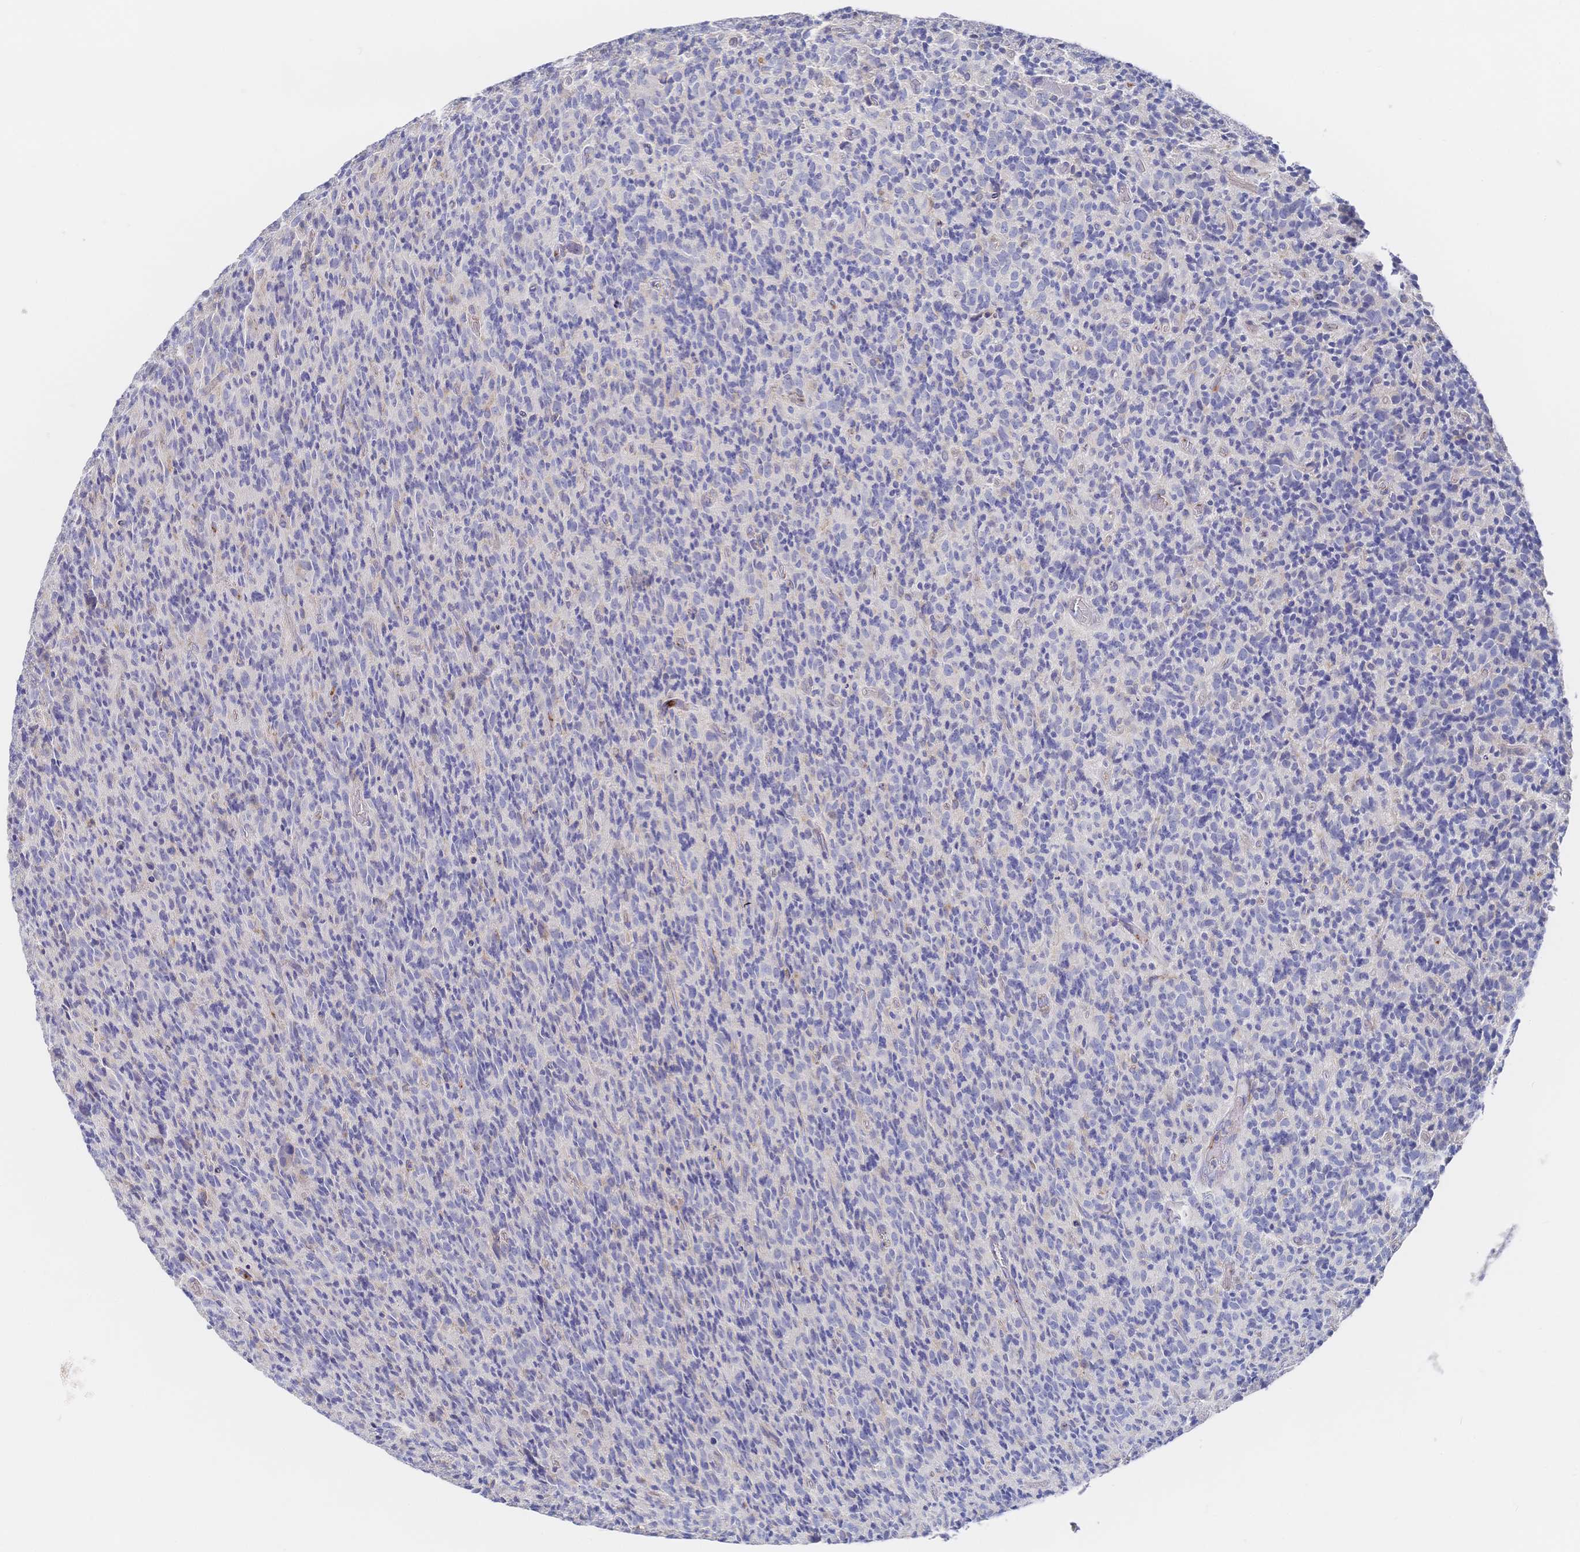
{"staining": {"intensity": "negative", "quantity": "none", "location": "none"}, "tissue": "glioma", "cell_type": "Tumor cells", "image_type": "cancer", "snomed": [{"axis": "morphology", "description": "Glioma, malignant, High grade"}, {"axis": "topography", "description": "Brain"}], "caption": "DAB immunohistochemical staining of human glioma shows no significant expression in tumor cells.", "gene": "F11R", "patient": {"sex": "male", "age": 76}}